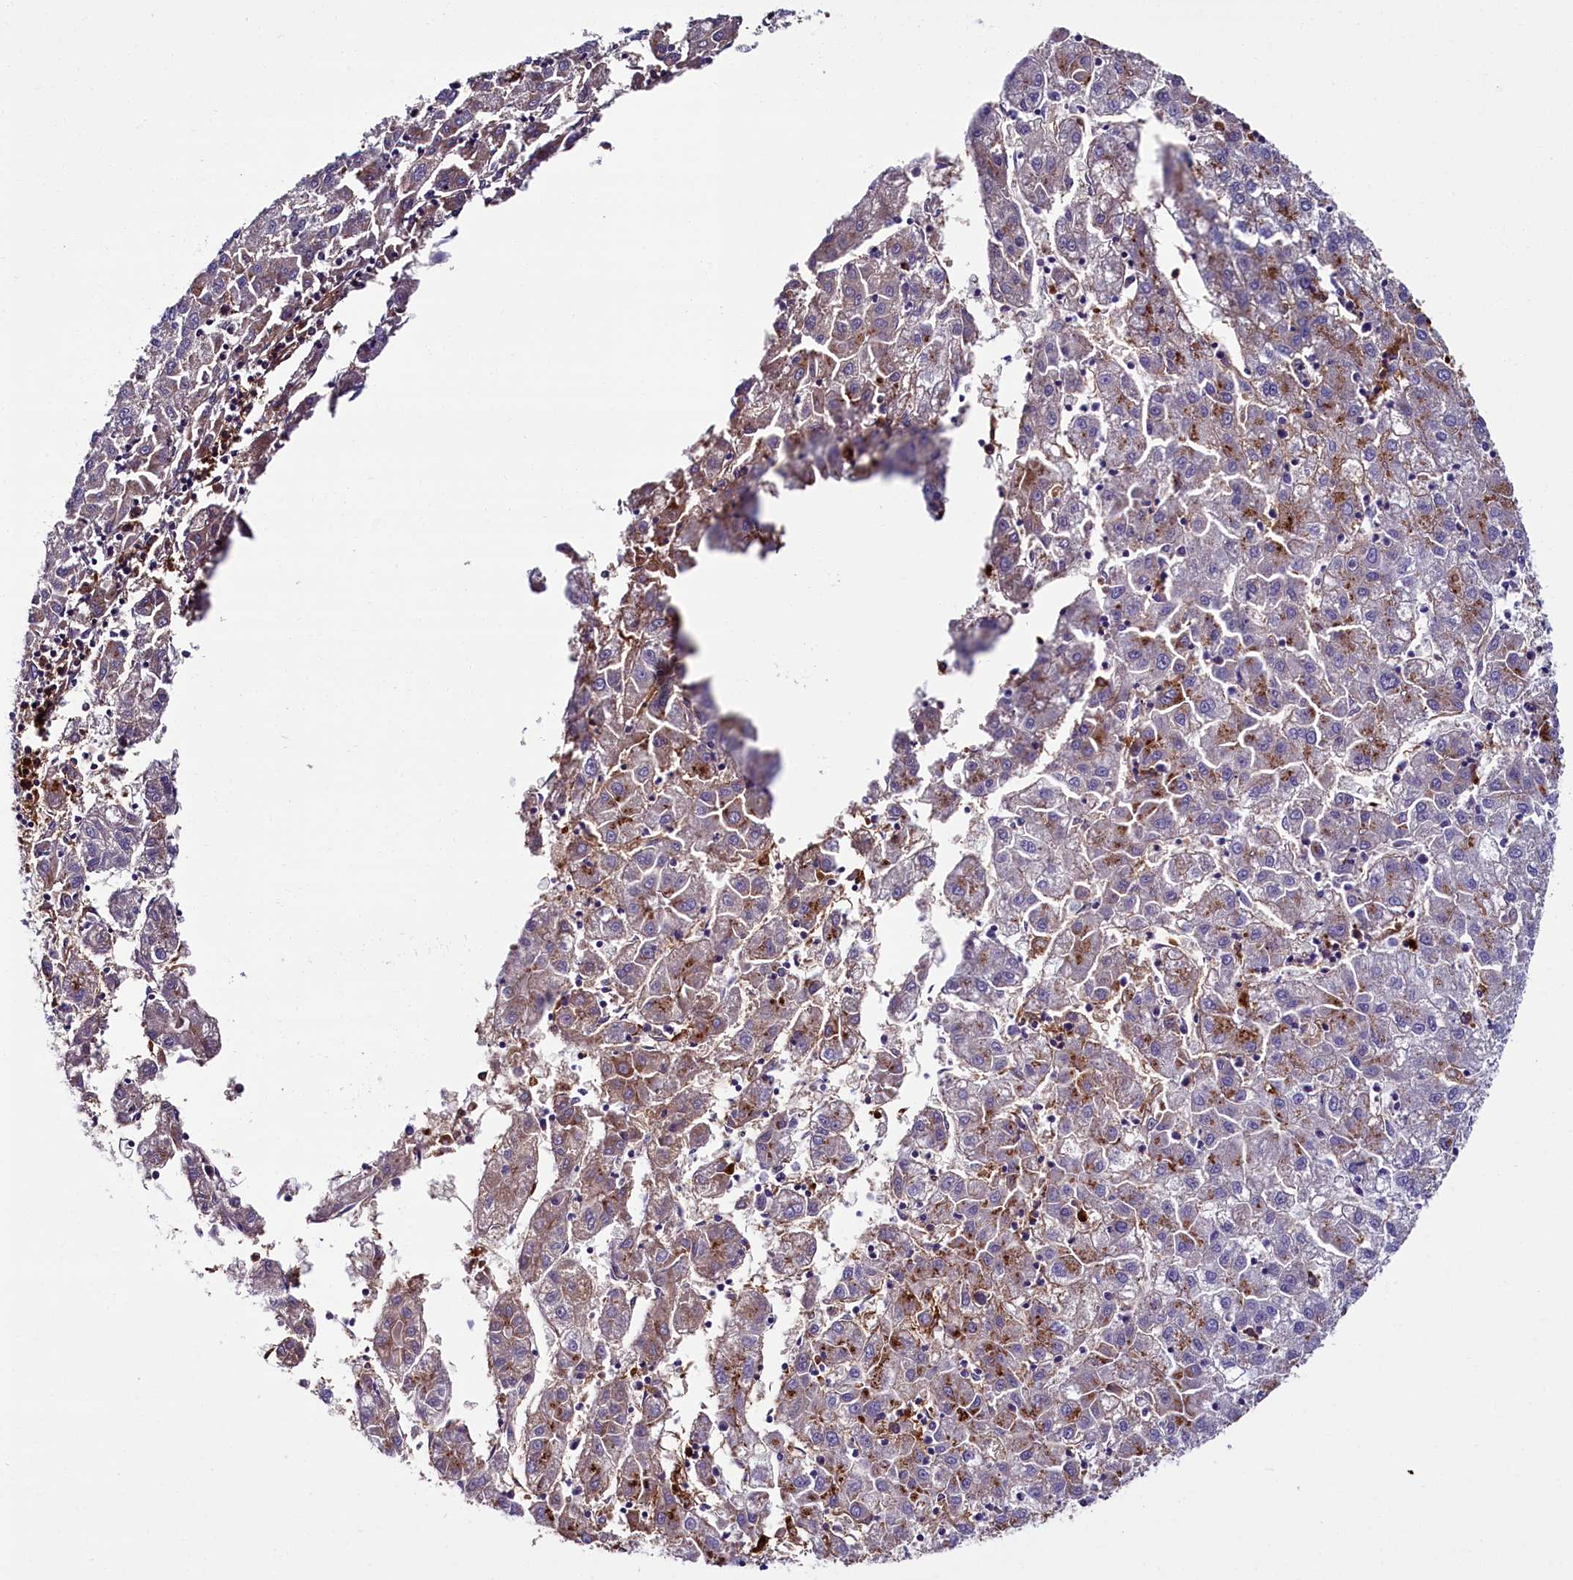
{"staining": {"intensity": "negative", "quantity": "none", "location": "none"}, "tissue": "liver cancer", "cell_type": "Tumor cells", "image_type": "cancer", "snomed": [{"axis": "morphology", "description": "Carcinoma, Hepatocellular, NOS"}, {"axis": "topography", "description": "Liver"}], "caption": "This is an immunohistochemistry micrograph of human liver cancer. There is no staining in tumor cells.", "gene": "IL20RA", "patient": {"sex": "male", "age": 72}}